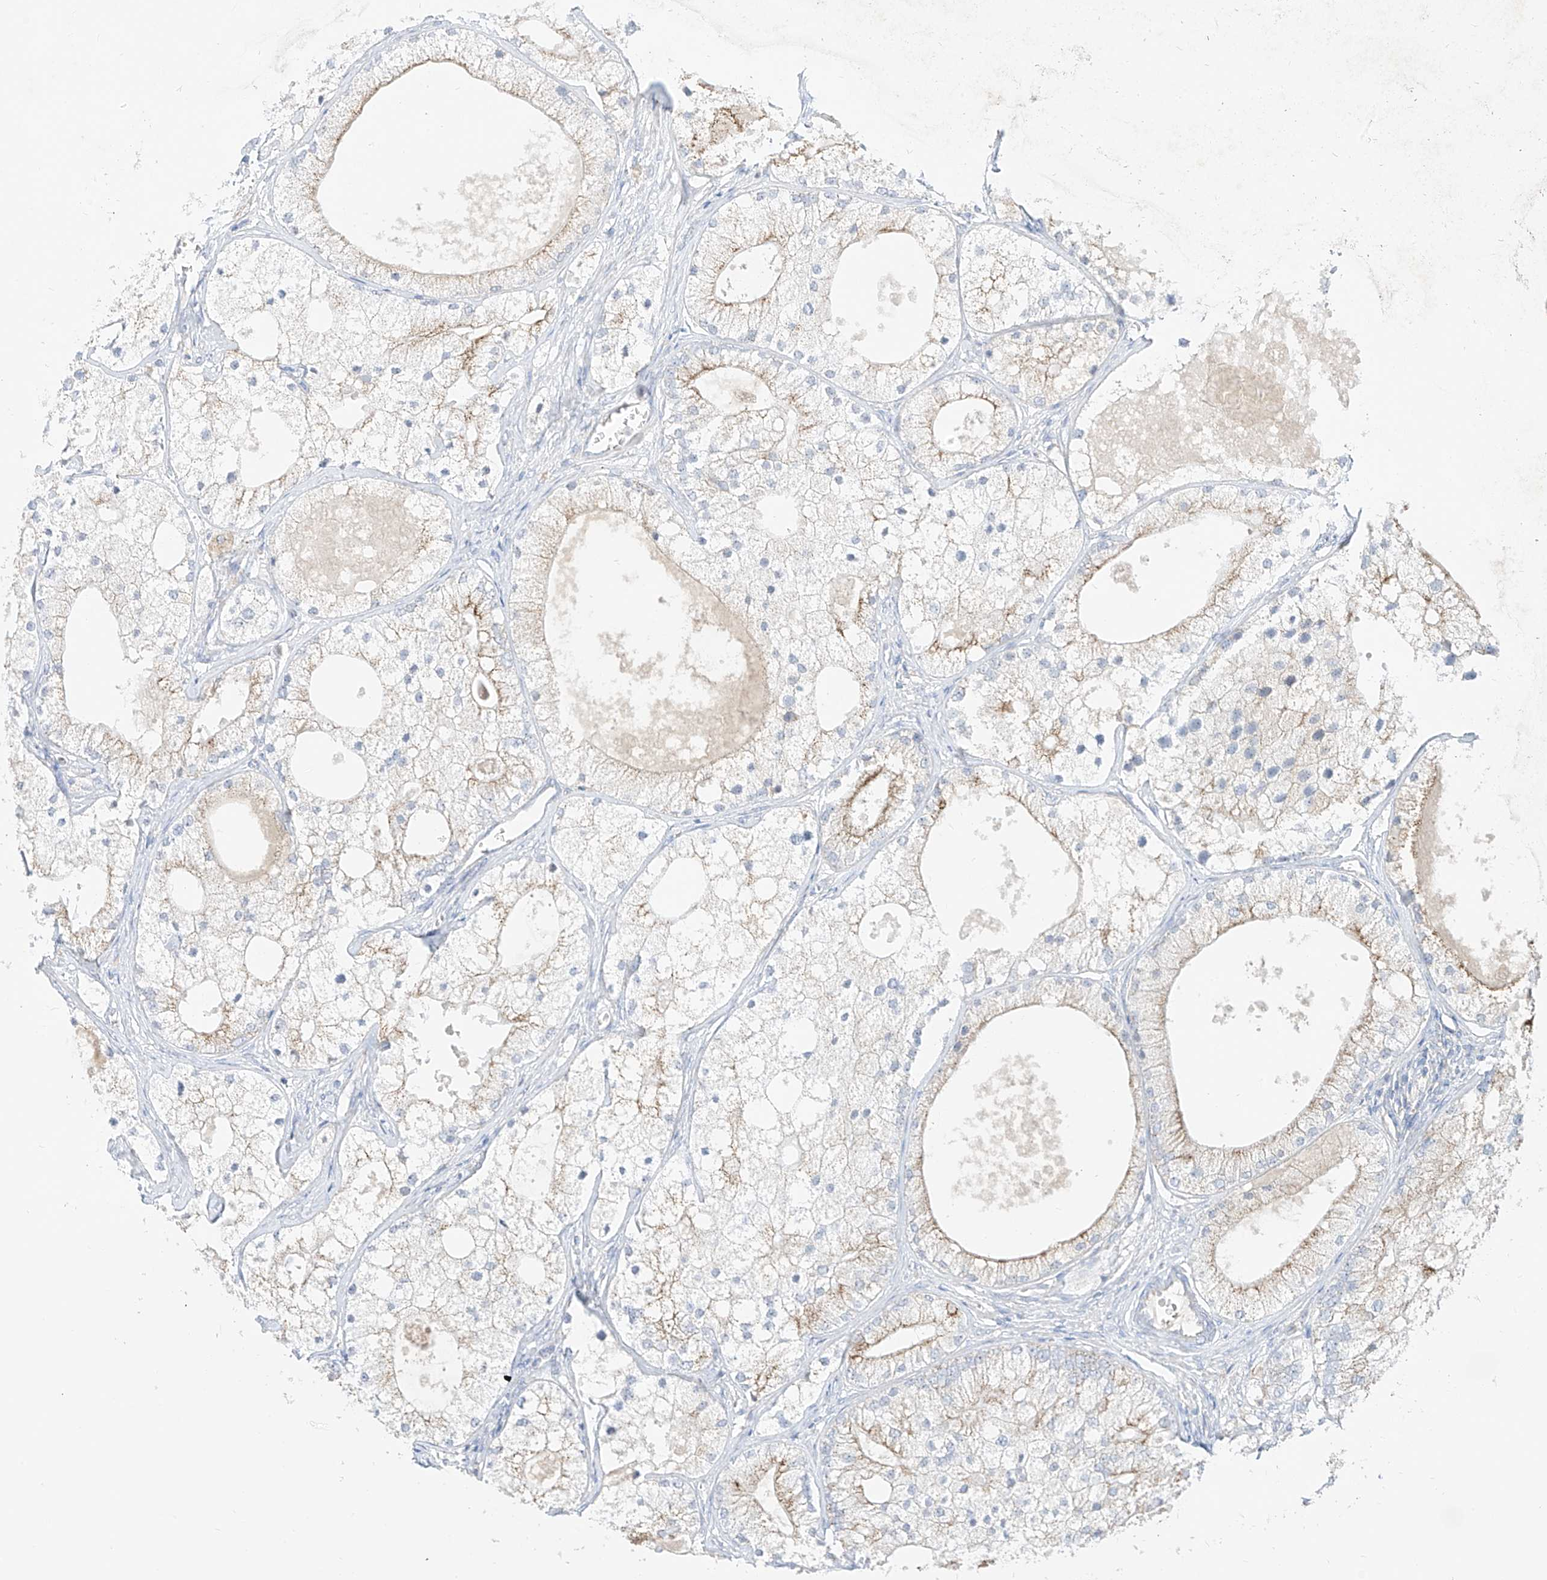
{"staining": {"intensity": "weak", "quantity": "25%-75%", "location": "cytoplasmic/membranous"}, "tissue": "prostate cancer", "cell_type": "Tumor cells", "image_type": "cancer", "snomed": [{"axis": "morphology", "description": "Adenocarcinoma, Low grade"}, {"axis": "topography", "description": "Prostate"}], "caption": "A low amount of weak cytoplasmic/membranous expression is present in about 25%-75% of tumor cells in prostate adenocarcinoma (low-grade) tissue.", "gene": "RASA2", "patient": {"sex": "male", "age": 69}}